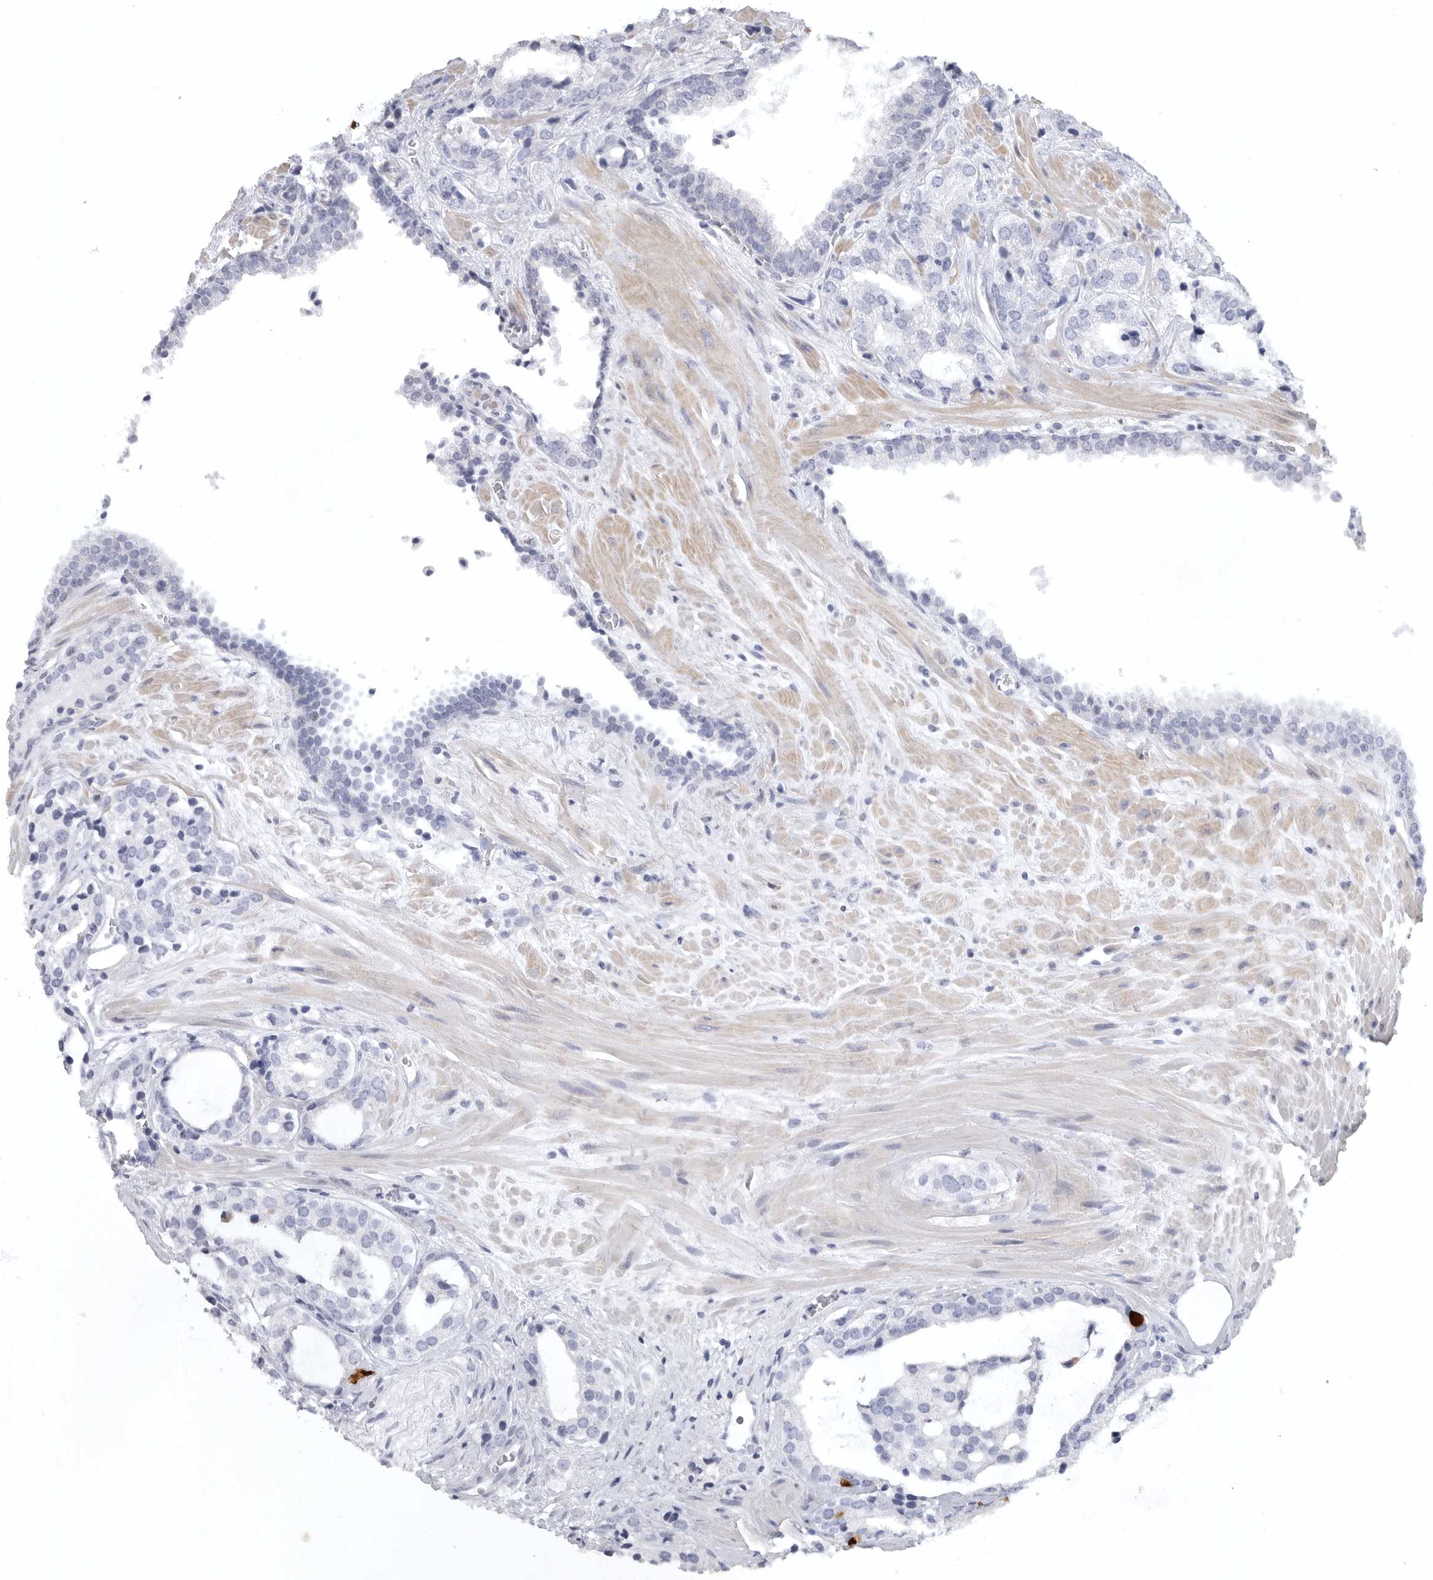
{"staining": {"intensity": "negative", "quantity": "none", "location": "none"}, "tissue": "prostate cancer", "cell_type": "Tumor cells", "image_type": "cancer", "snomed": [{"axis": "morphology", "description": "Adenocarcinoma, High grade"}, {"axis": "topography", "description": "Prostate"}], "caption": "Immunohistochemistry (IHC) photomicrograph of human prostate cancer (high-grade adenocarcinoma) stained for a protein (brown), which demonstrates no expression in tumor cells. The staining is performed using DAB brown chromogen with nuclei counter-stained in using hematoxylin.", "gene": "TNR", "patient": {"sex": "male", "age": 66}}